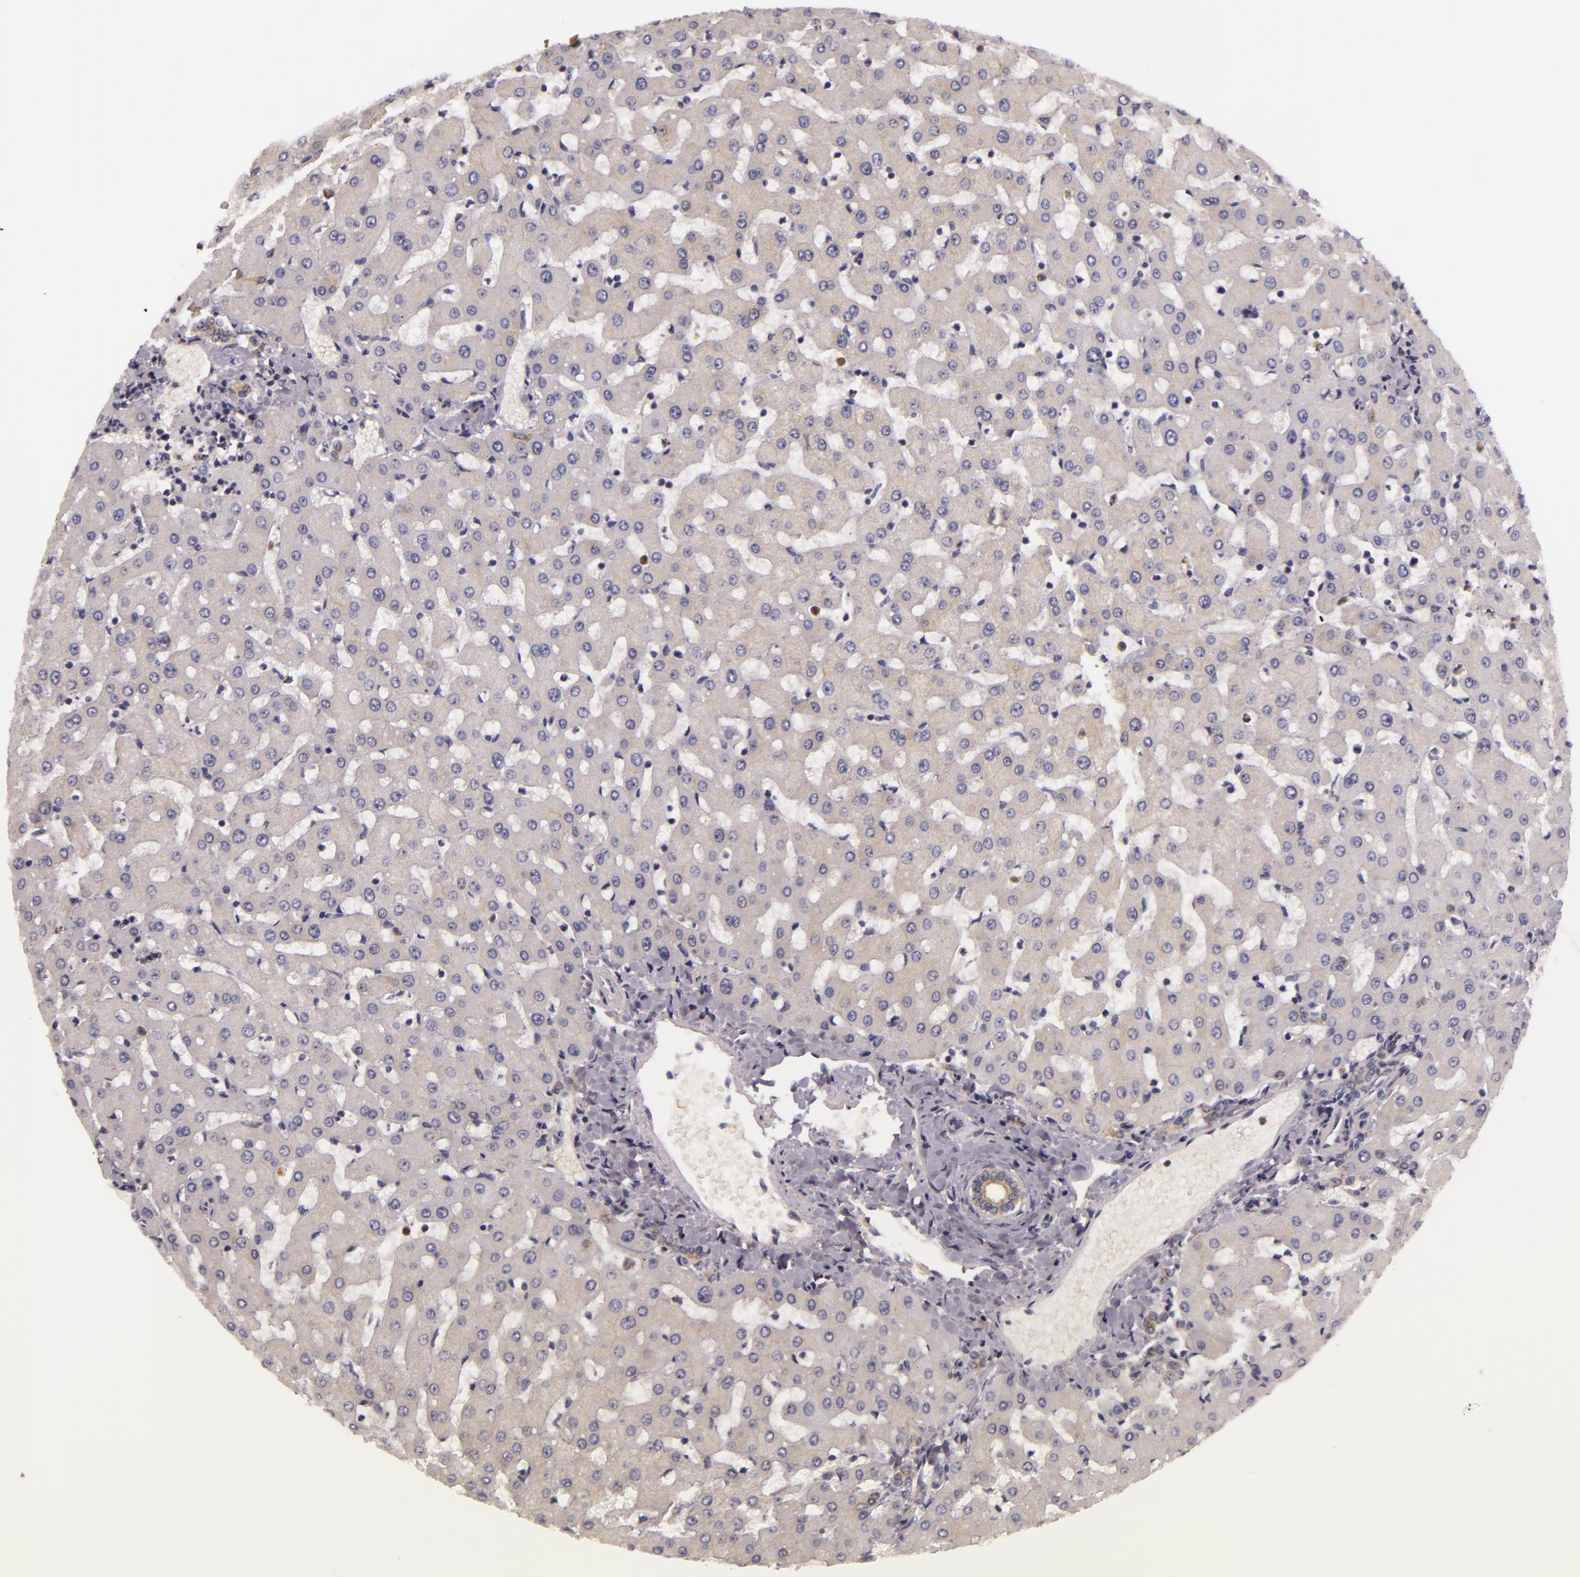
{"staining": {"intensity": "moderate", "quantity": ">75%", "location": "cytoplasmic/membranous"}, "tissue": "liver", "cell_type": "Cholangiocytes", "image_type": "normal", "snomed": [{"axis": "morphology", "description": "Normal tissue, NOS"}, {"axis": "topography", "description": "Liver"}], "caption": "Protein staining displays moderate cytoplasmic/membranous expression in approximately >75% of cholangiocytes in unremarkable liver. (Stains: DAB (3,3'-diaminobenzidine) in brown, nuclei in blue, Microscopy: brightfield microscopy at high magnification).", "gene": "TOM1", "patient": {"sex": "female", "age": 27}}